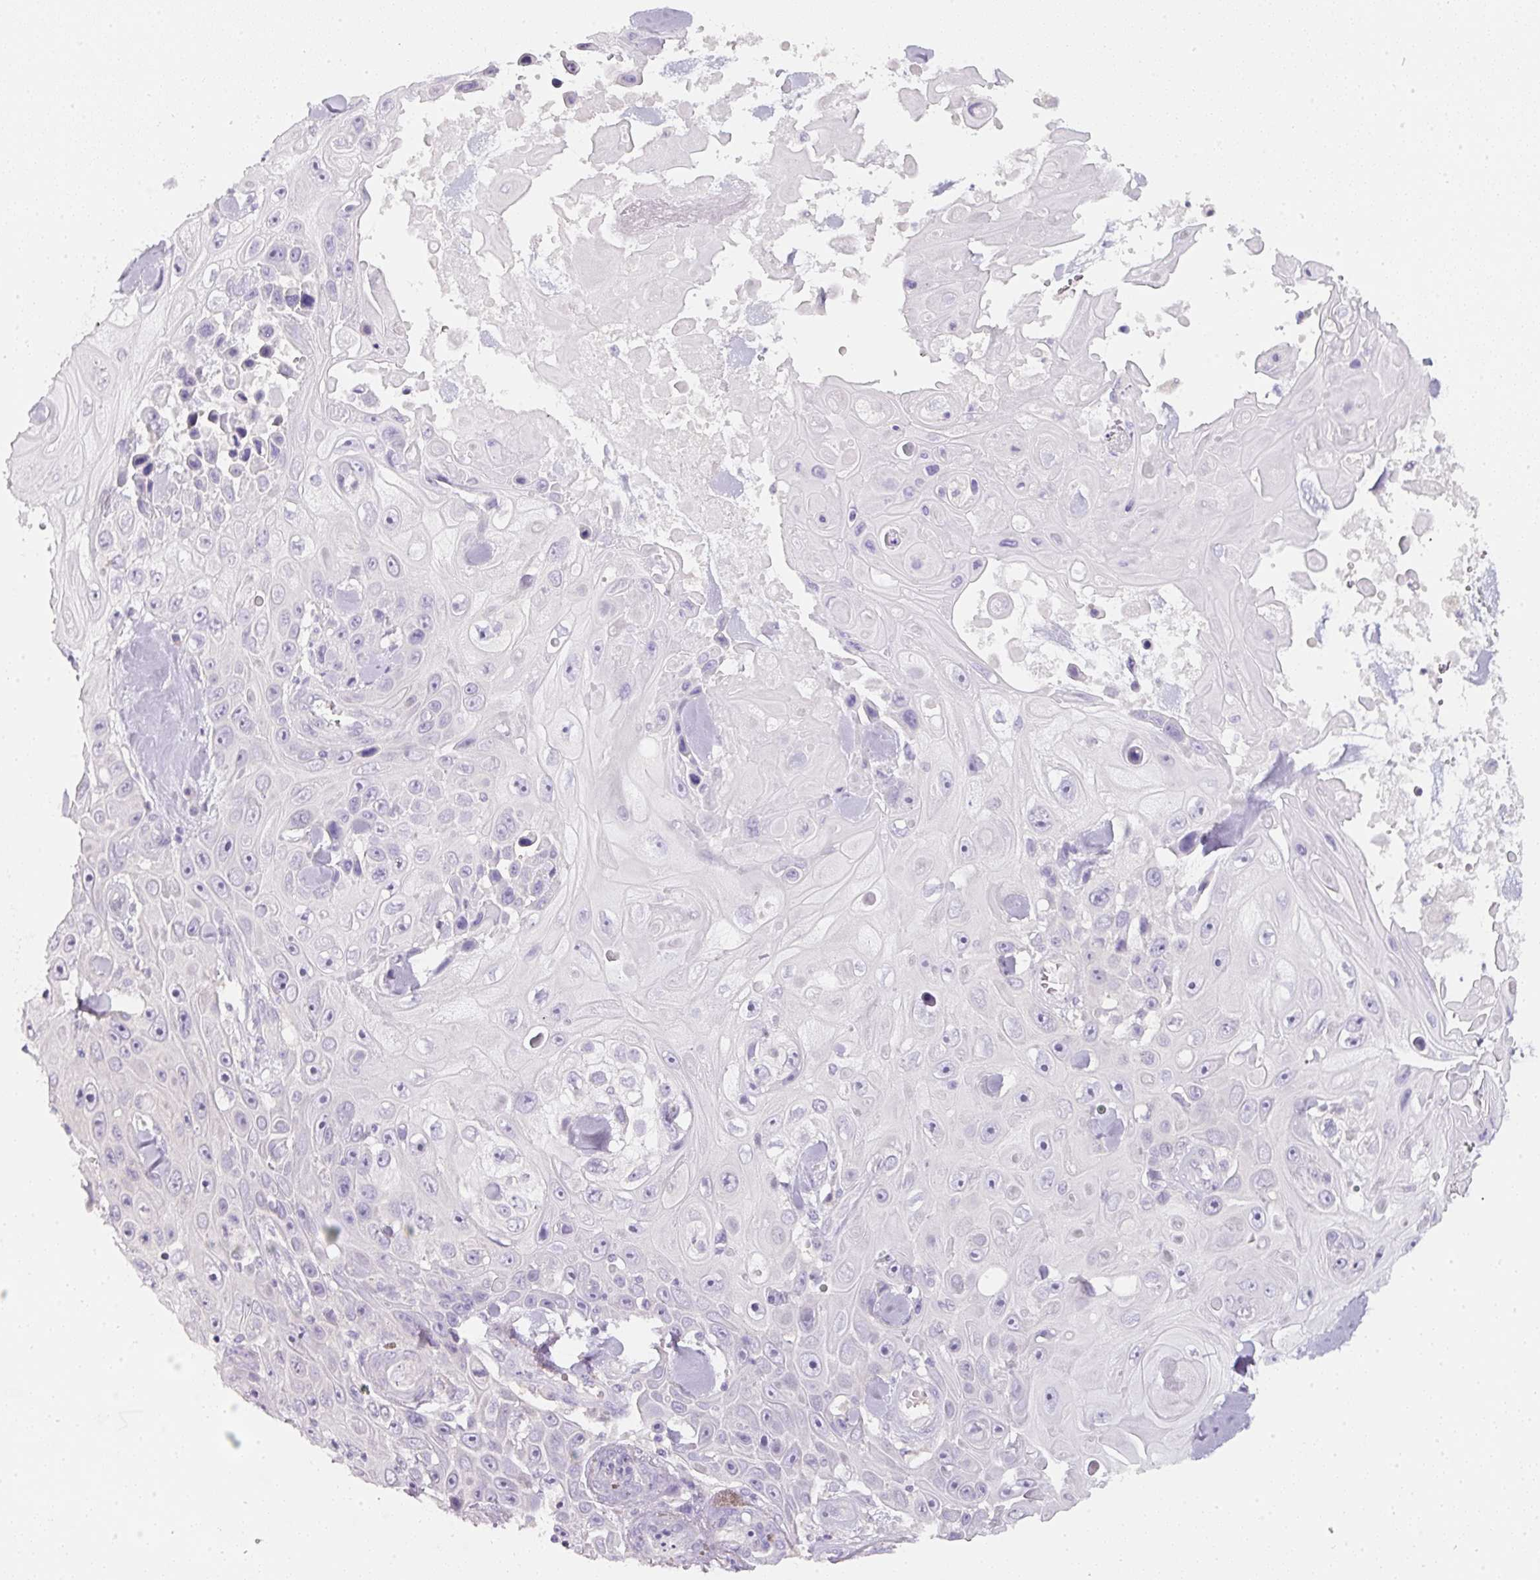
{"staining": {"intensity": "negative", "quantity": "none", "location": "none"}, "tissue": "skin cancer", "cell_type": "Tumor cells", "image_type": "cancer", "snomed": [{"axis": "morphology", "description": "Squamous cell carcinoma, NOS"}, {"axis": "topography", "description": "Skin"}], "caption": "Tumor cells show no significant expression in skin cancer (squamous cell carcinoma). The staining is performed using DAB (3,3'-diaminobenzidine) brown chromogen with nuclei counter-stained in using hematoxylin.", "gene": "SLC2A2", "patient": {"sex": "male", "age": 82}}